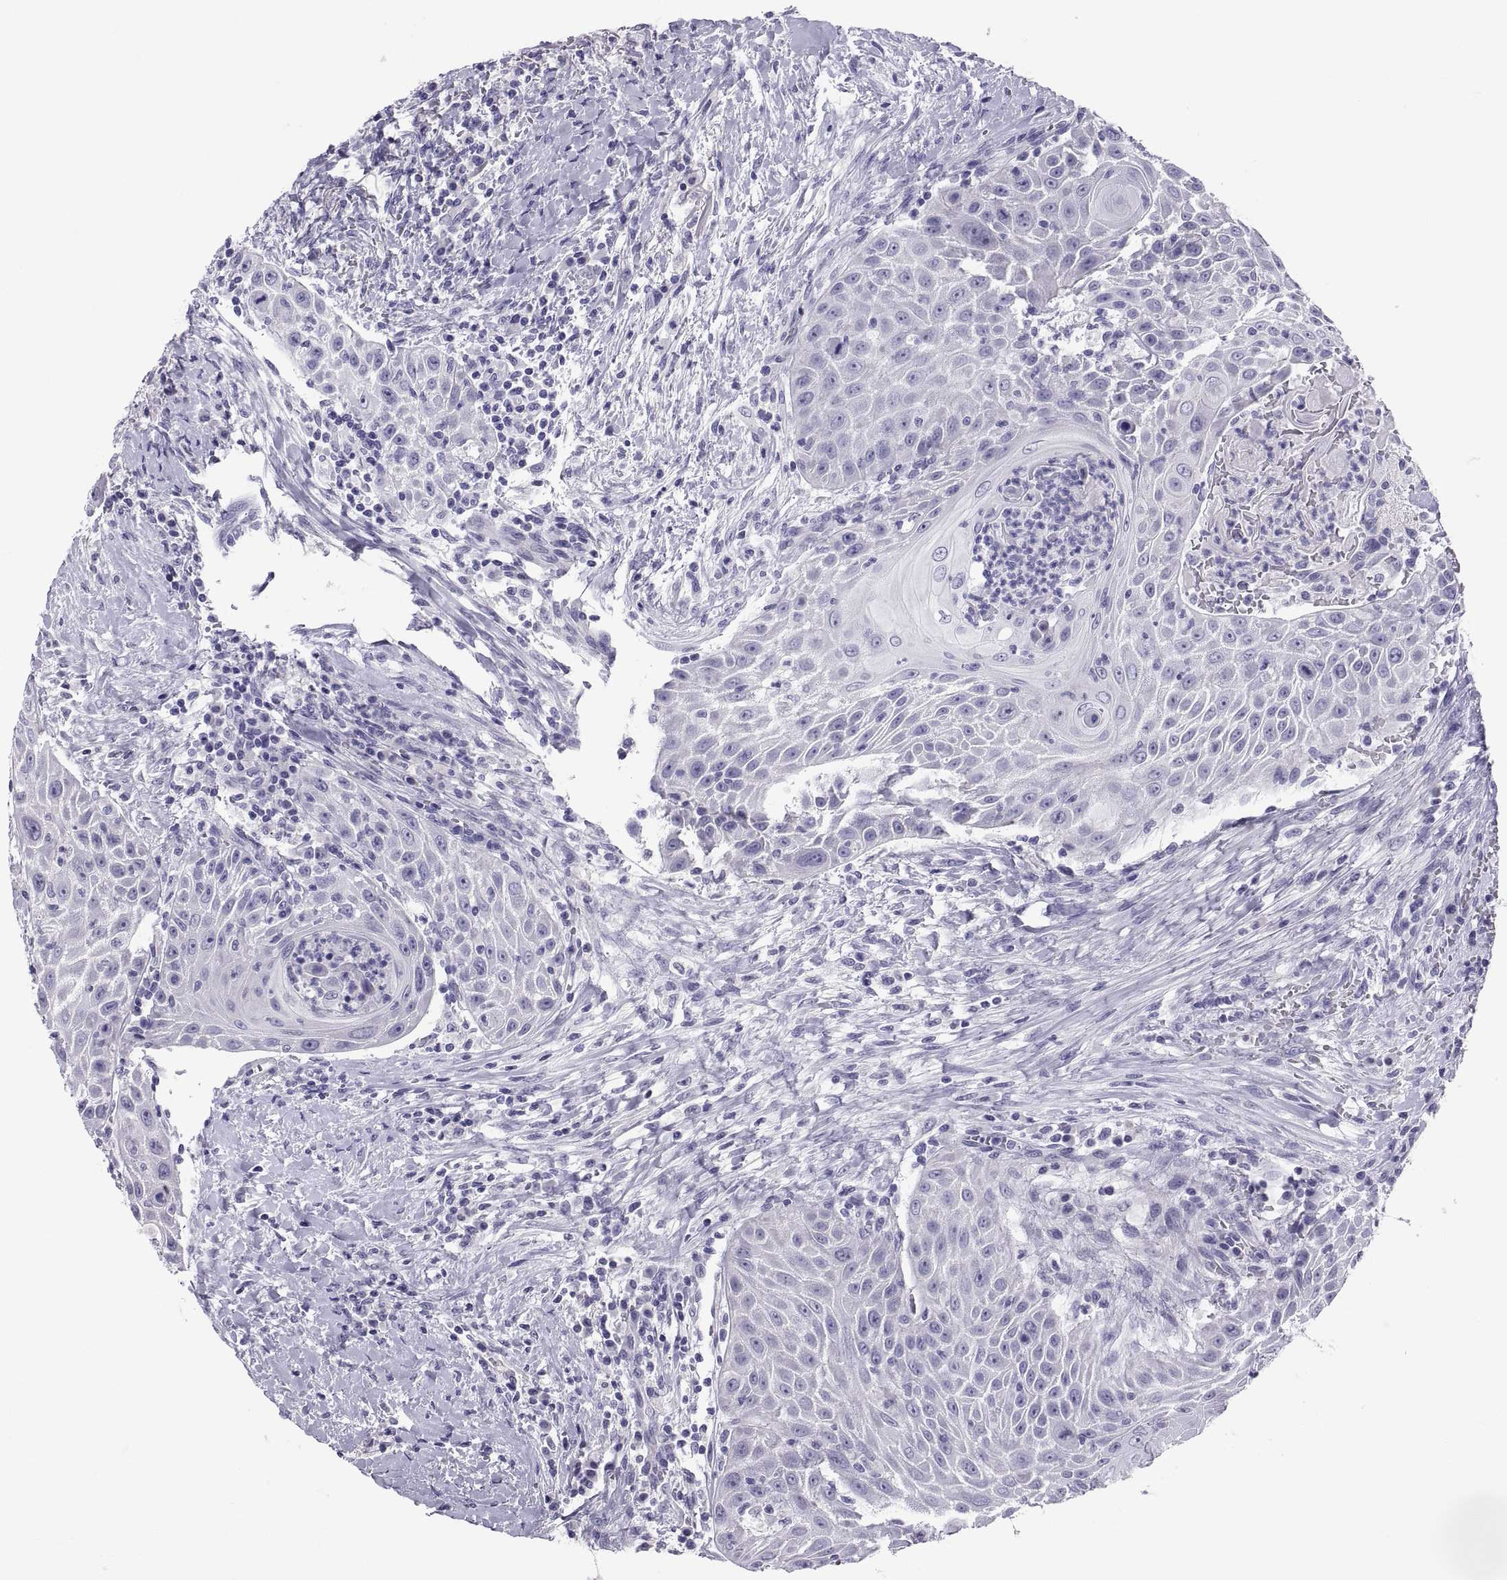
{"staining": {"intensity": "negative", "quantity": "none", "location": "none"}, "tissue": "head and neck cancer", "cell_type": "Tumor cells", "image_type": "cancer", "snomed": [{"axis": "morphology", "description": "Squamous cell carcinoma, NOS"}, {"axis": "topography", "description": "Head-Neck"}], "caption": "This is a image of immunohistochemistry (IHC) staining of head and neck cancer (squamous cell carcinoma), which shows no positivity in tumor cells.", "gene": "RNASE12", "patient": {"sex": "male", "age": 69}}